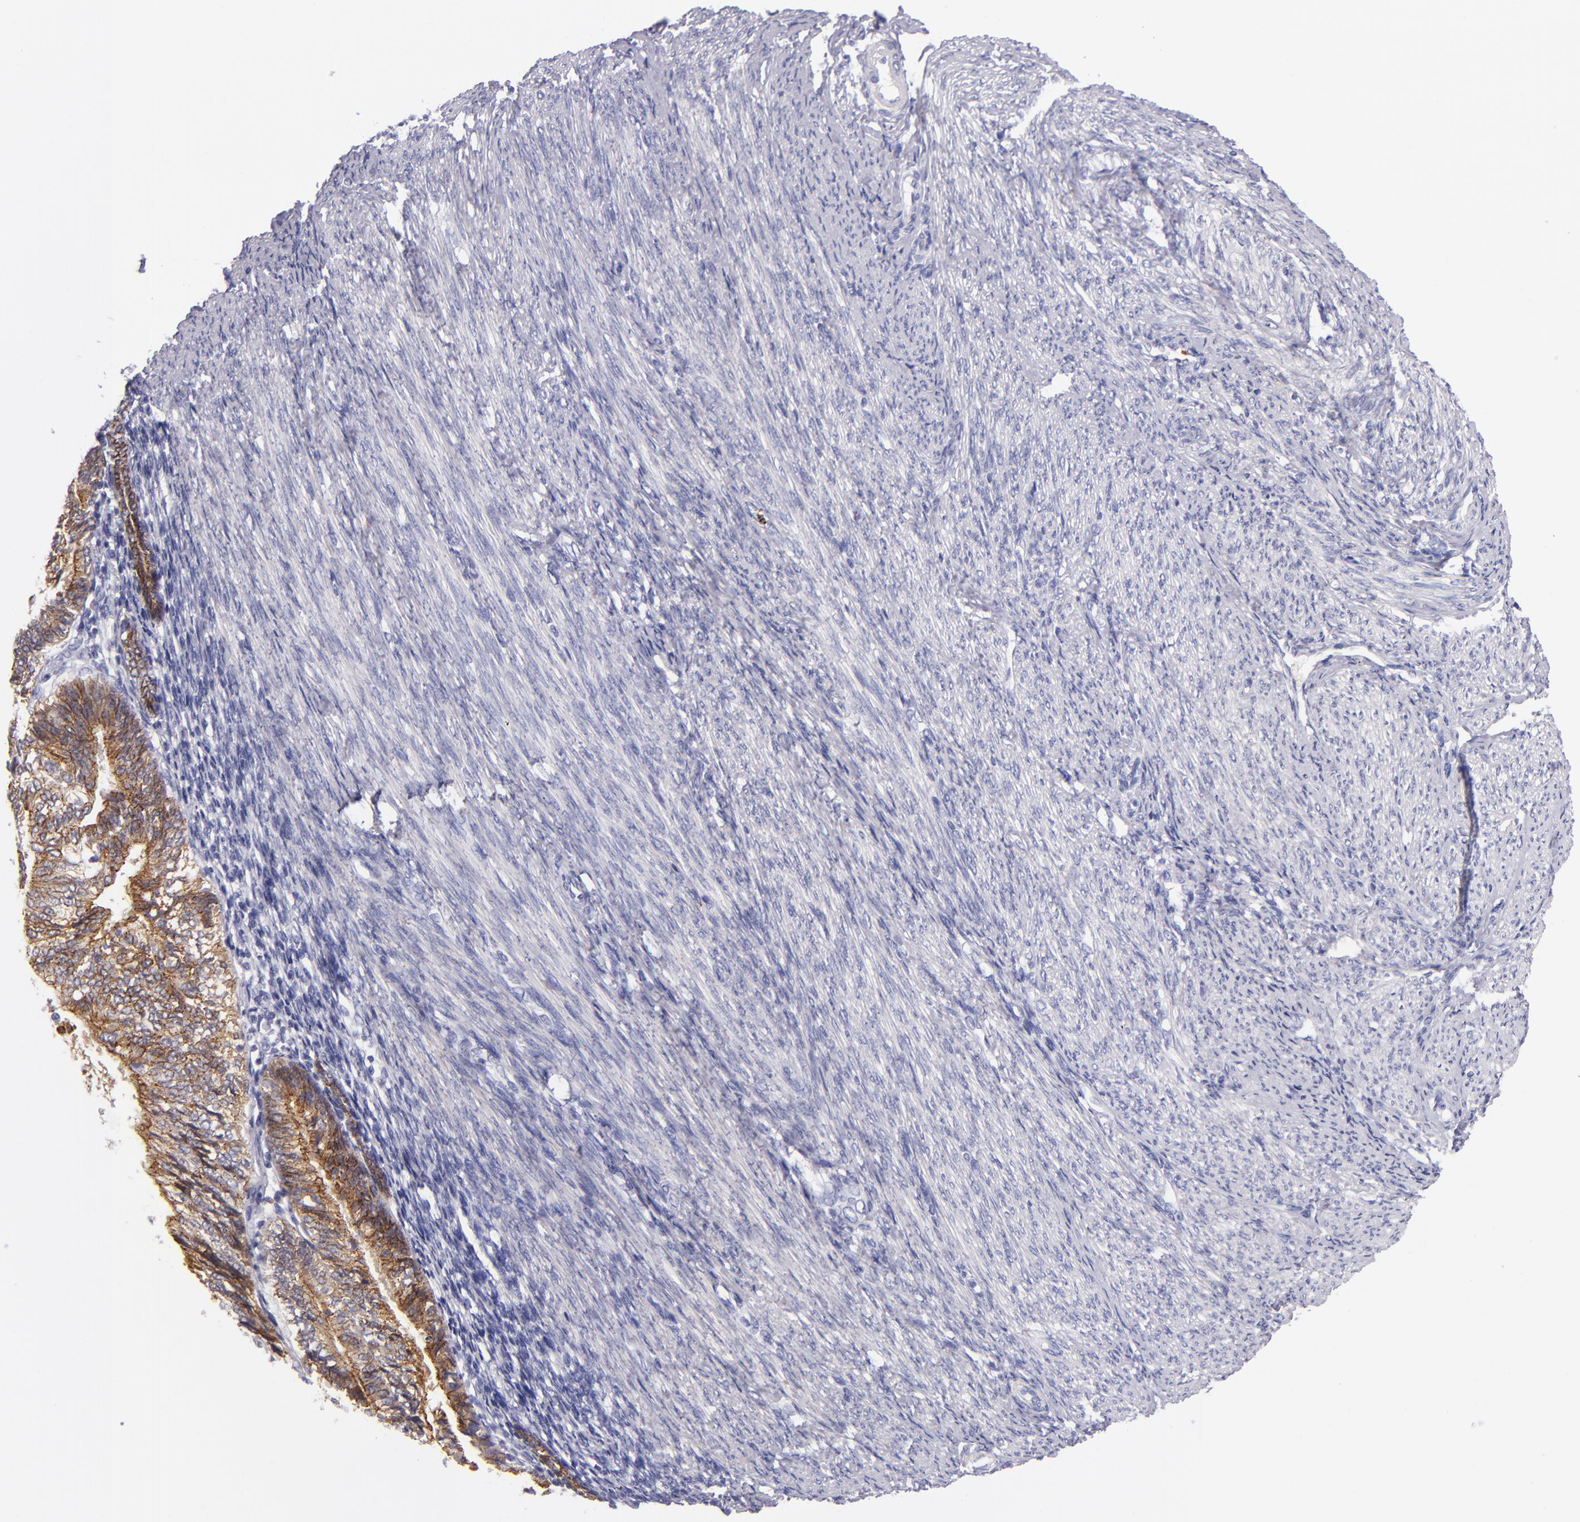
{"staining": {"intensity": "moderate", "quantity": "25%-75%", "location": "cytoplasmic/membranous"}, "tissue": "endometrial cancer", "cell_type": "Tumor cells", "image_type": "cancer", "snomed": [{"axis": "morphology", "description": "Adenocarcinoma, NOS"}, {"axis": "topography", "description": "Endometrium"}], "caption": "There is medium levels of moderate cytoplasmic/membranous expression in tumor cells of endometrial cancer, as demonstrated by immunohistochemical staining (brown color).", "gene": "CDH3", "patient": {"sex": "female", "age": 55}}